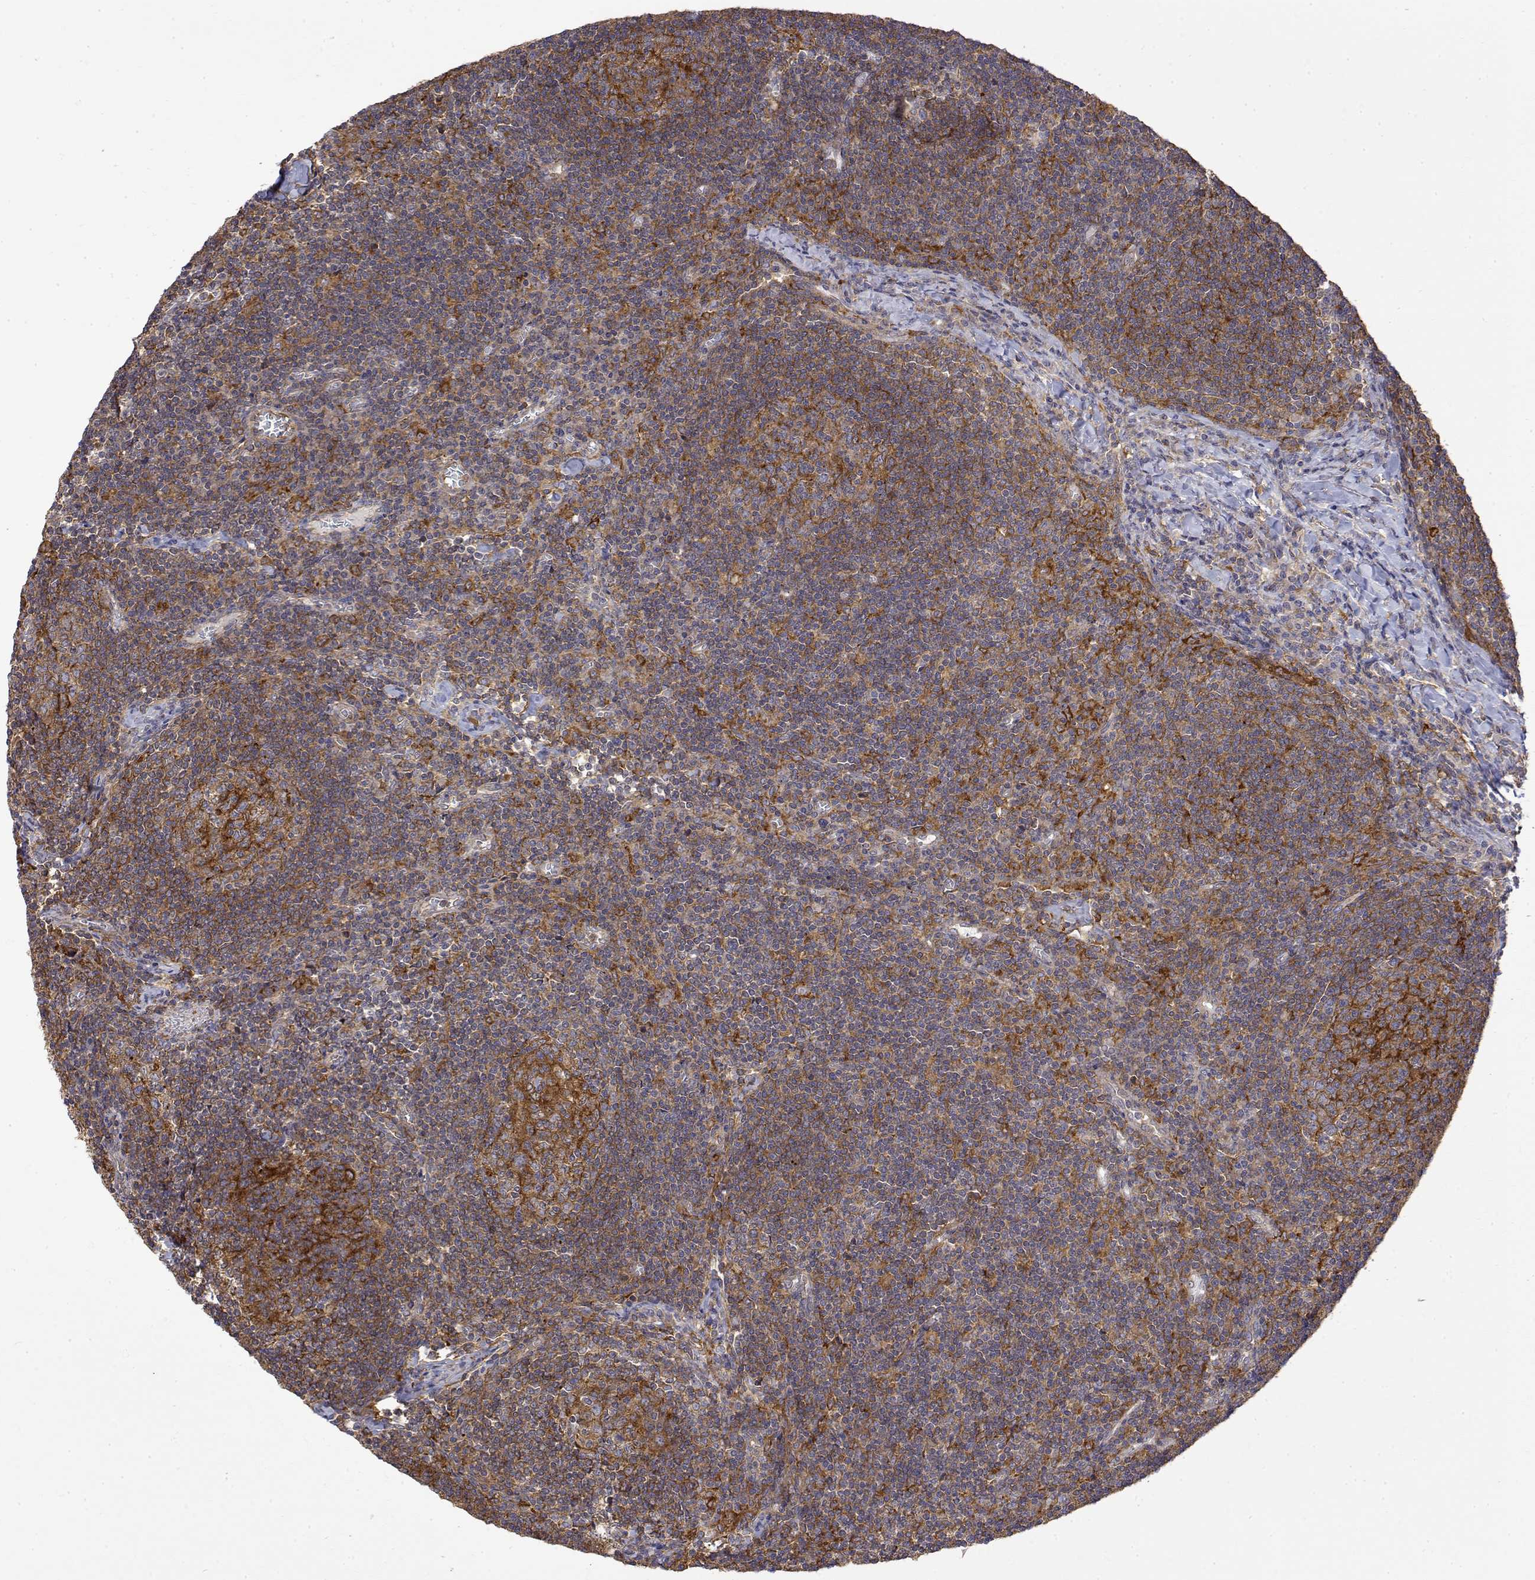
{"staining": {"intensity": "moderate", "quantity": "25%-75%", "location": "cytoplasmic/membranous"}, "tissue": "lymph node", "cell_type": "Germinal center cells", "image_type": "normal", "snomed": [{"axis": "morphology", "description": "Normal tissue, NOS"}, {"axis": "topography", "description": "Lymph node"}], "caption": "Normal lymph node reveals moderate cytoplasmic/membranous positivity in approximately 25%-75% of germinal center cells.", "gene": "PACSIN2", "patient": {"sex": "male", "age": 67}}